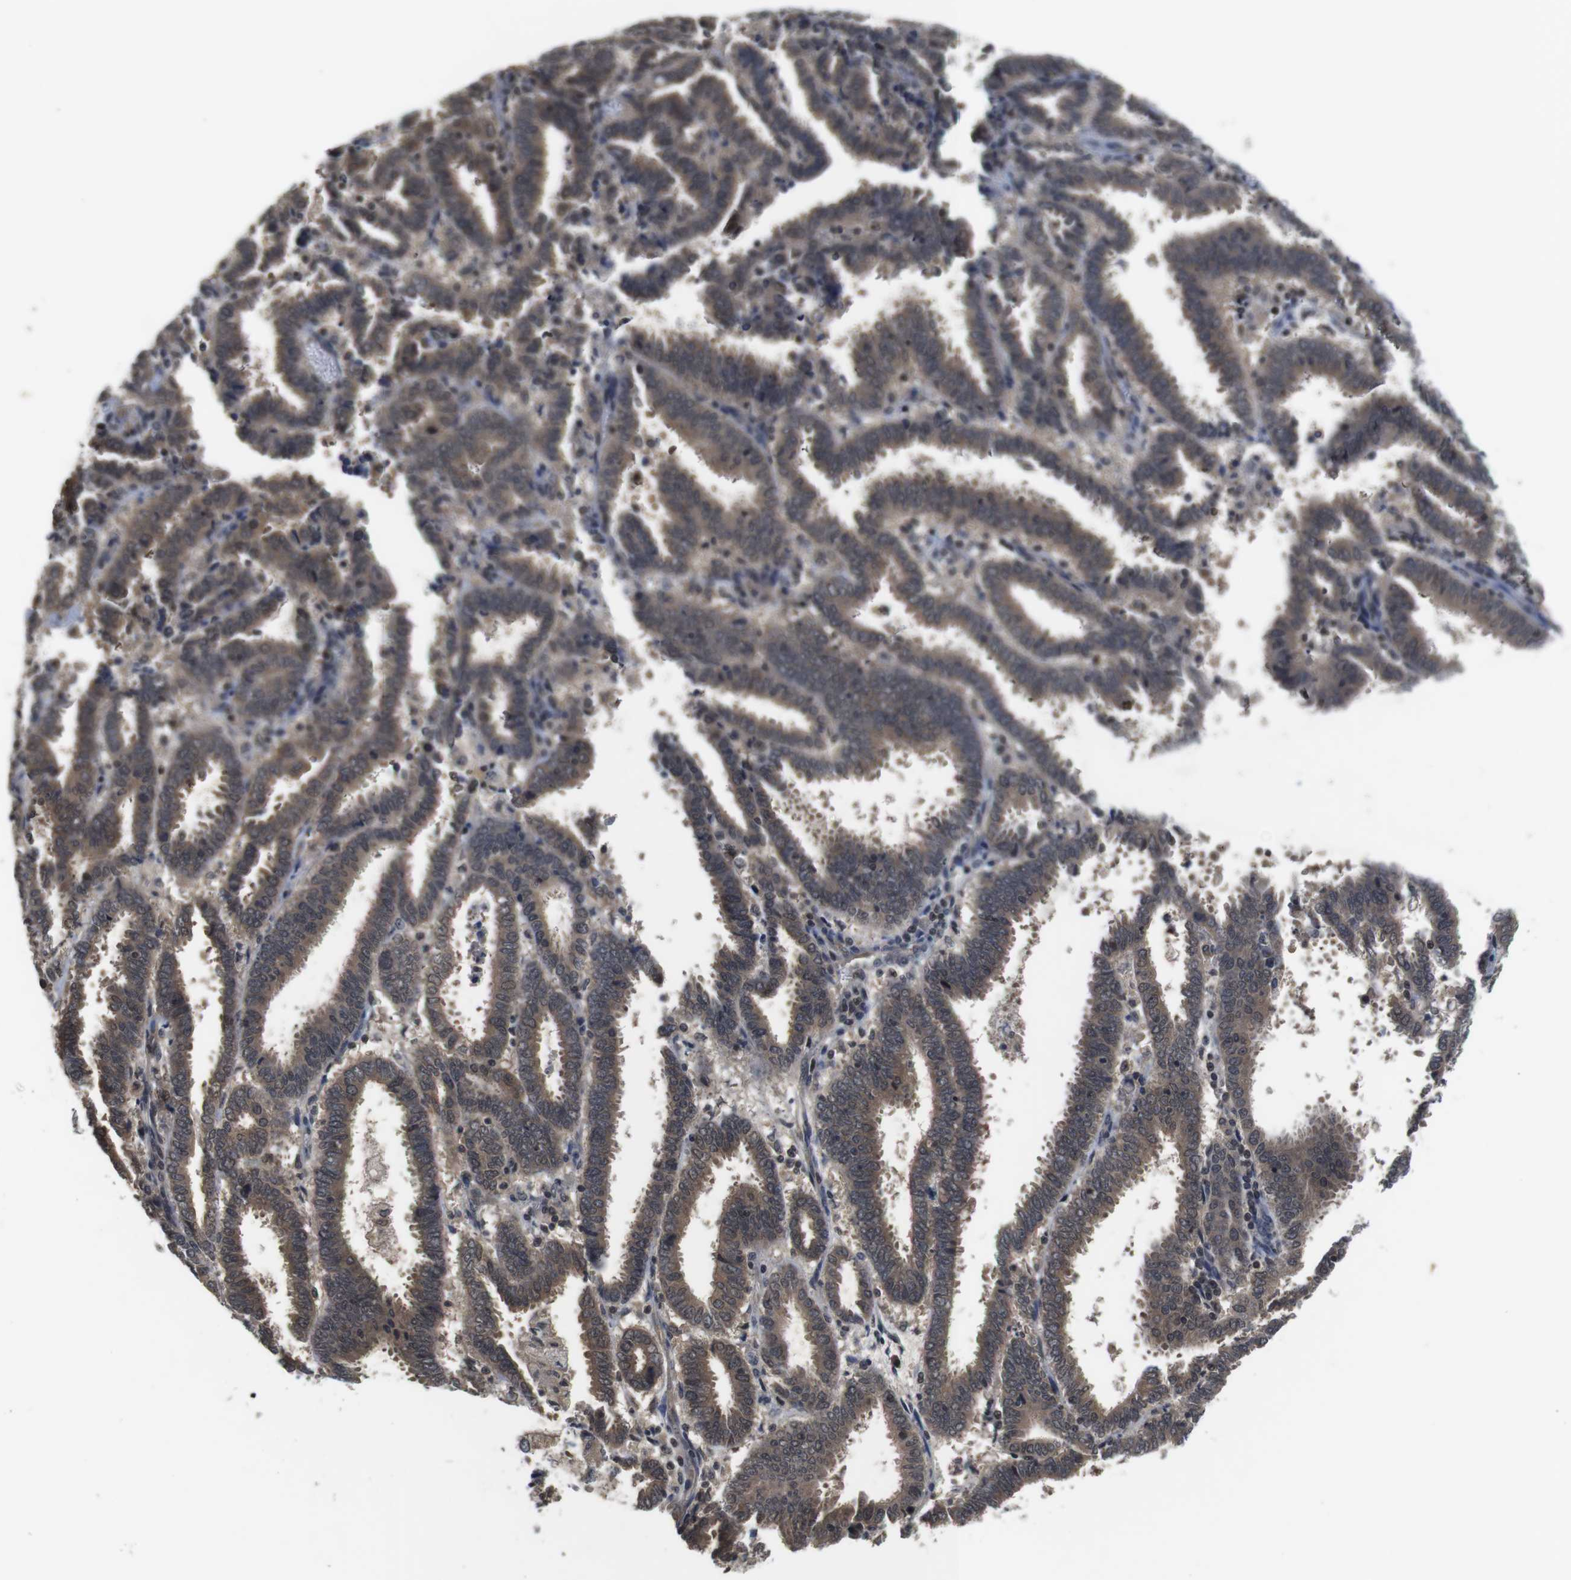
{"staining": {"intensity": "moderate", "quantity": ">75%", "location": "cytoplasmic/membranous"}, "tissue": "endometrial cancer", "cell_type": "Tumor cells", "image_type": "cancer", "snomed": [{"axis": "morphology", "description": "Adenocarcinoma, NOS"}, {"axis": "topography", "description": "Uterus"}], "caption": "Immunohistochemical staining of endometrial cancer (adenocarcinoma) exhibits medium levels of moderate cytoplasmic/membranous expression in approximately >75% of tumor cells.", "gene": "FADD", "patient": {"sex": "female", "age": 83}}